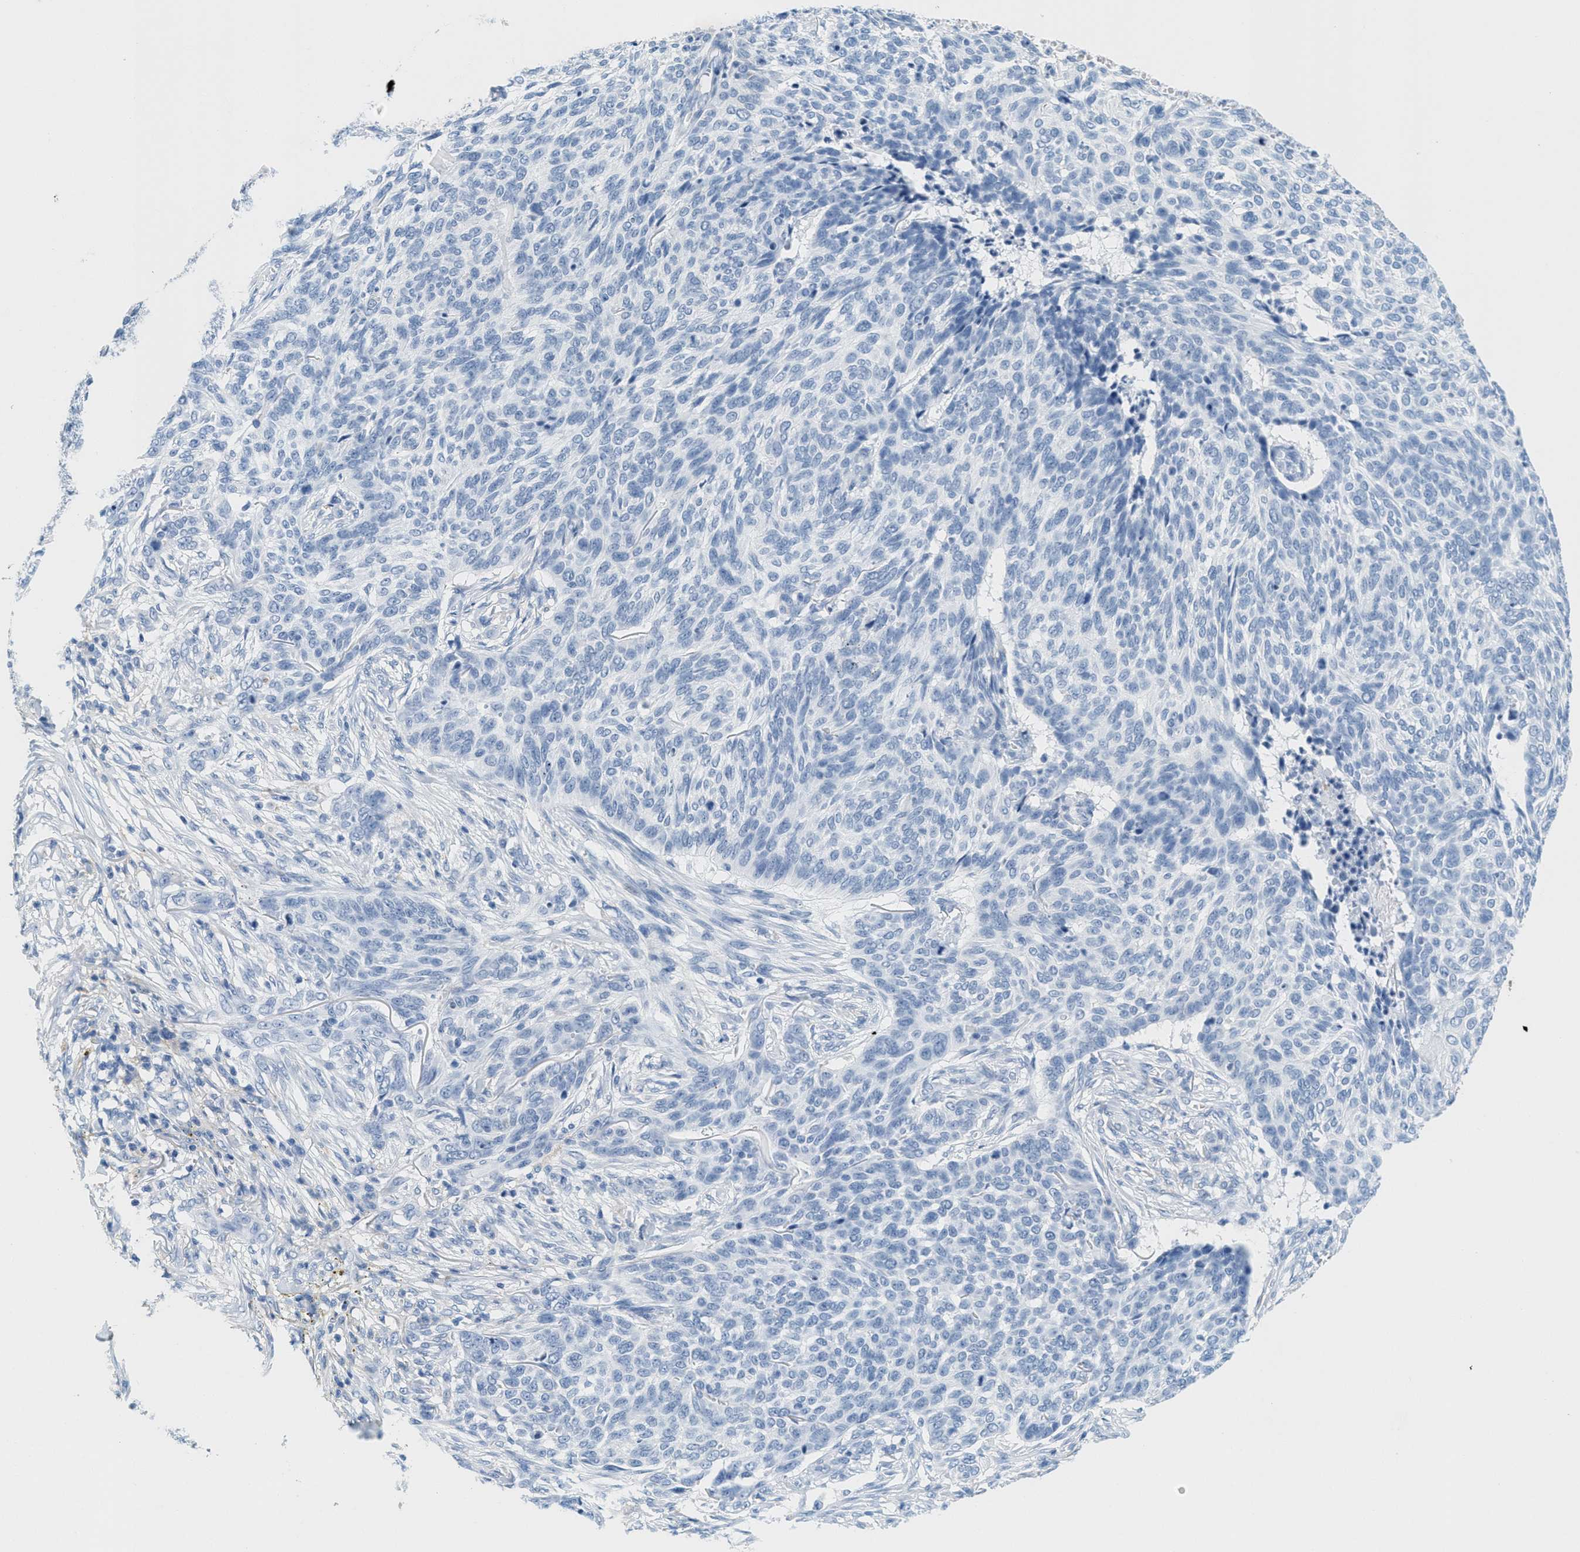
{"staining": {"intensity": "negative", "quantity": "none", "location": "none"}, "tissue": "skin cancer", "cell_type": "Tumor cells", "image_type": "cancer", "snomed": [{"axis": "morphology", "description": "Basal cell carcinoma"}, {"axis": "topography", "description": "Skin"}], "caption": "Immunohistochemistry (IHC) micrograph of neoplastic tissue: human skin basal cell carcinoma stained with DAB demonstrates no significant protein staining in tumor cells. The staining is performed using DAB brown chromogen with nuclei counter-stained in using hematoxylin.", "gene": "GPM6A", "patient": {"sex": "male", "age": 85}}